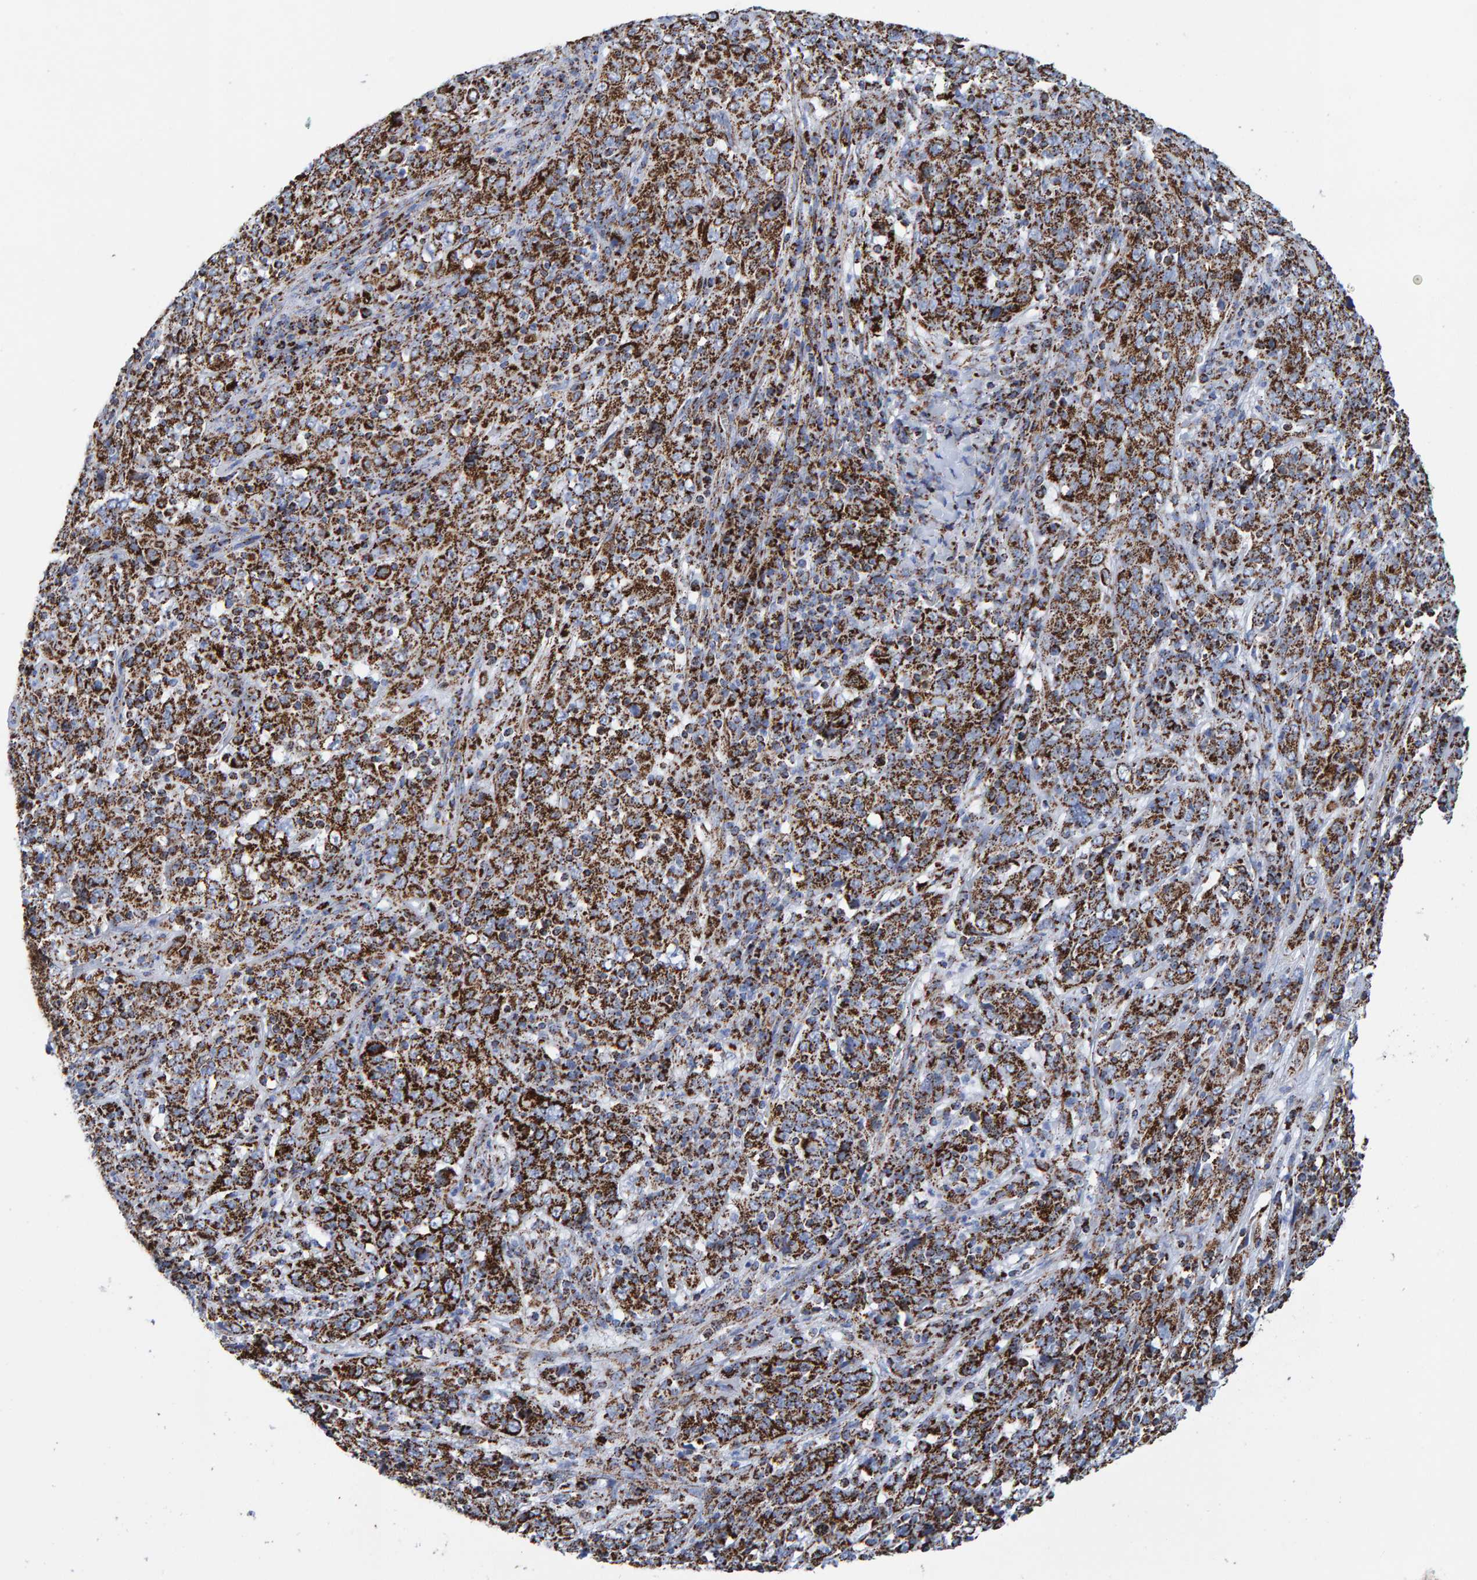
{"staining": {"intensity": "strong", "quantity": ">75%", "location": "cytoplasmic/membranous"}, "tissue": "cervical cancer", "cell_type": "Tumor cells", "image_type": "cancer", "snomed": [{"axis": "morphology", "description": "Squamous cell carcinoma, NOS"}, {"axis": "topography", "description": "Cervix"}], "caption": "Immunohistochemical staining of squamous cell carcinoma (cervical) reveals high levels of strong cytoplasmic/membranous protein staining in about >75% of tumor cells.", "gene": "ENSG00000262660", "patient": {"sex": "female", "age": 46}}